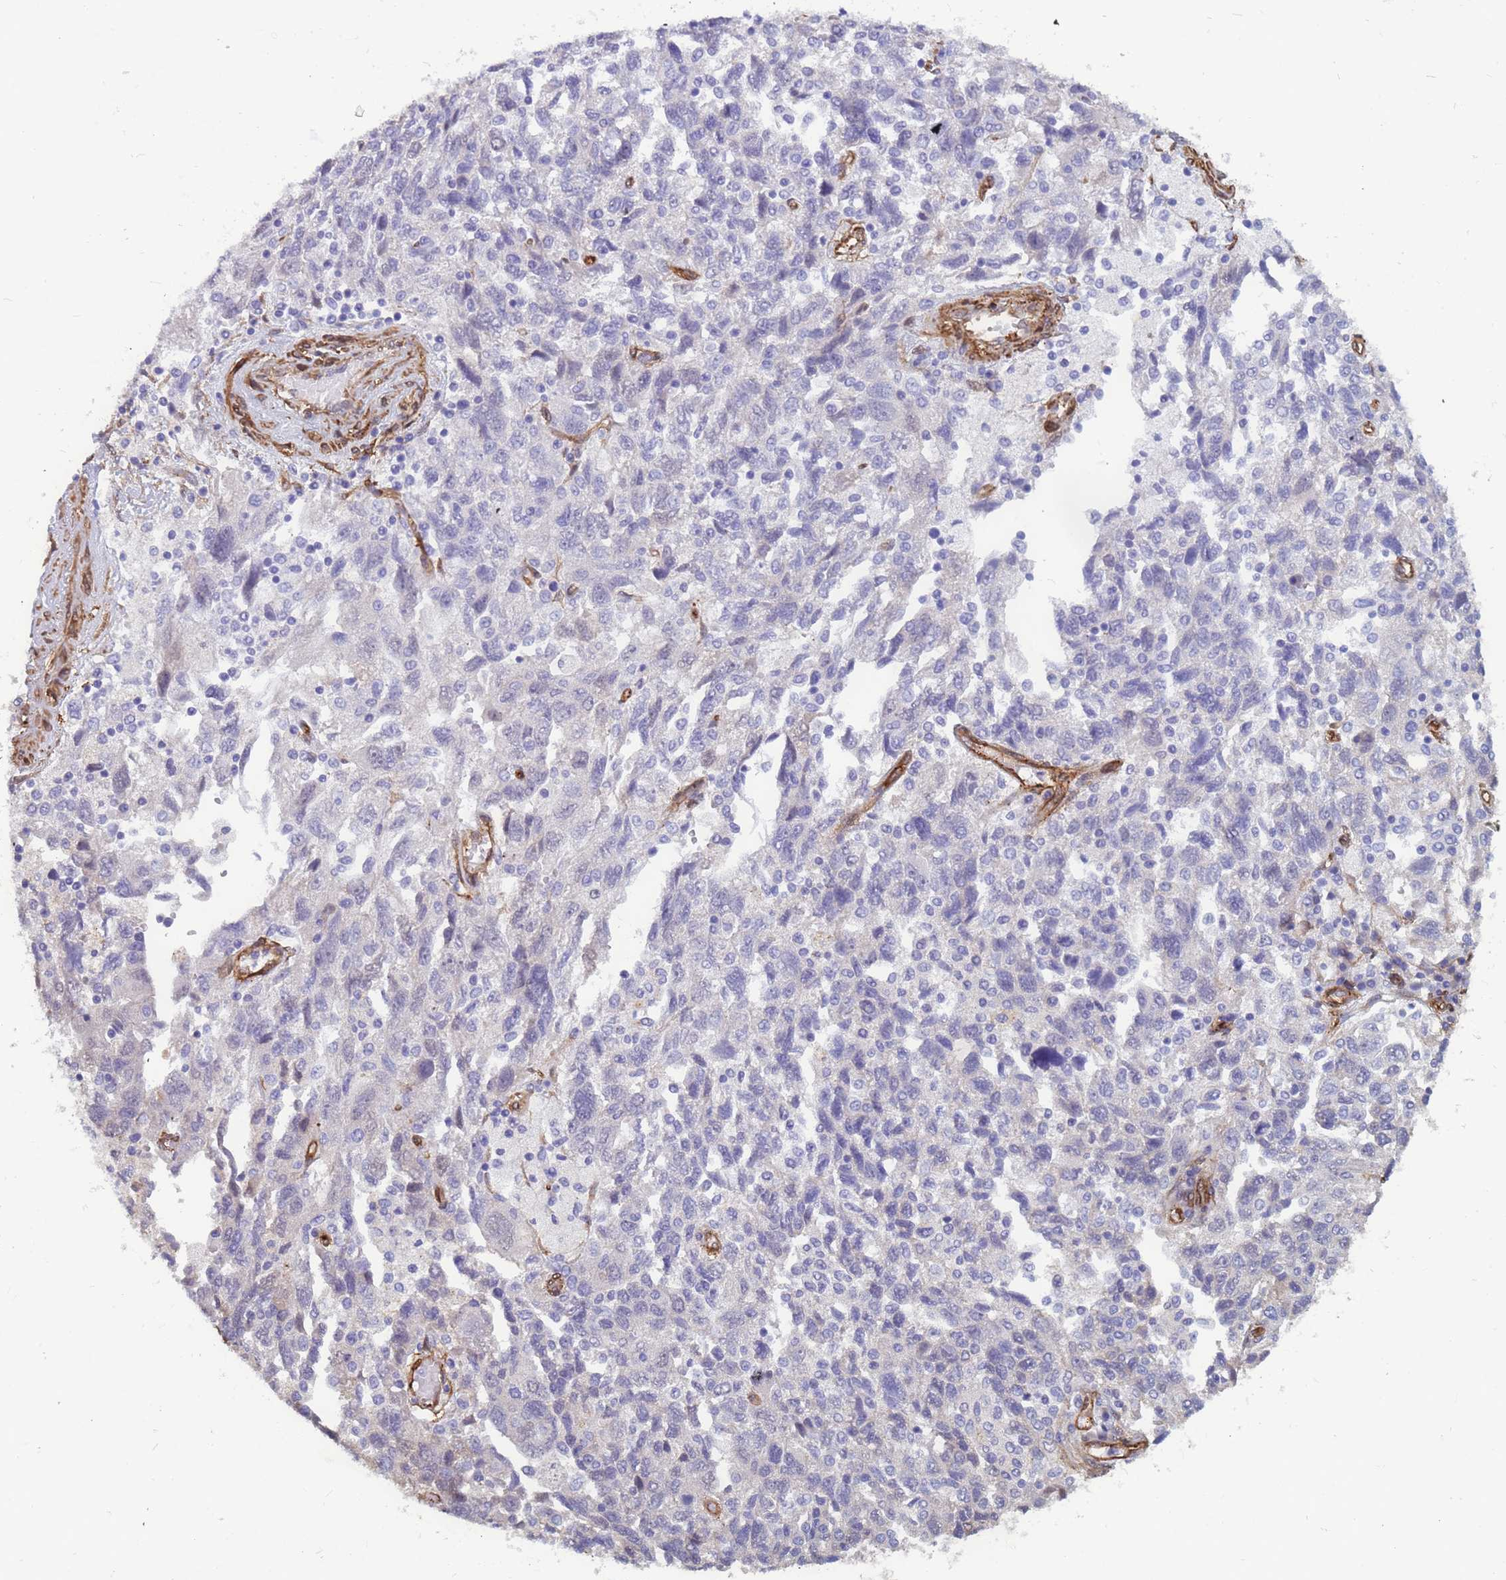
{"staining": {"intensity": "negative", "quantity": "none", "location": "none"}, "tissue": "ovarian cancer", "cell_type": "Tumor cells", "image_type": "cancer", "snomed": [{"axis": "morphology", "description": "Carcinoma, NOS"}, {"axis": "morphology", "description": "Cystadenocarcinoma, serous, NOS"}, {"axis": "topography", "description": "Ovary"}], "caption": "A high-resolution photomicrograph shows immunohistochemistry staining of serous cystadenocarcinoma (ovarian), which demonstrates no significant staining in tumor cells.", "gene": "EHD2", "patient": {"sex": "female", "age": 69}}